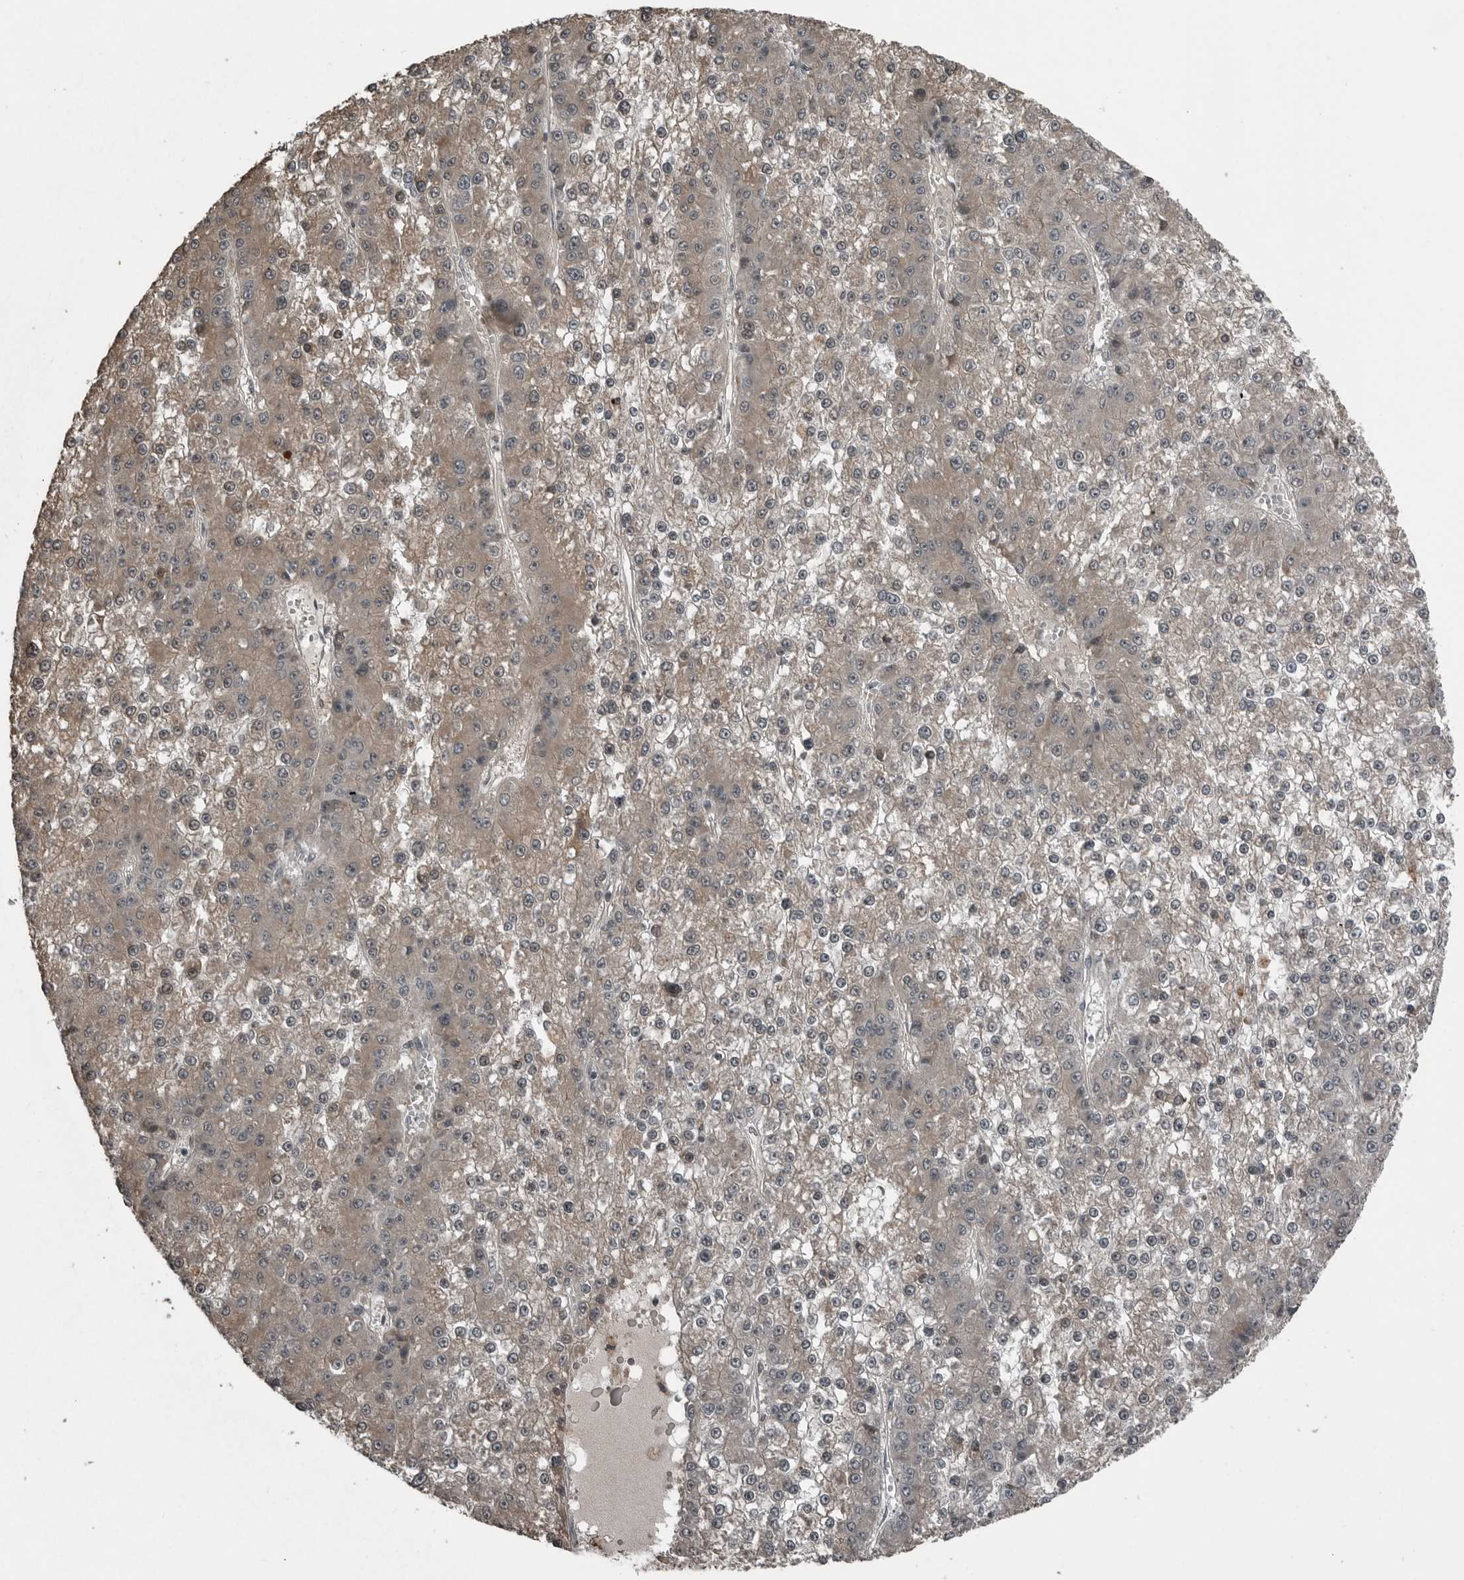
{"staining": {"intensity": "weak", "quantity": "<25%", "location": "cytoplasmic/membranous"}, "tissue": "liver cancer", "cell_type": "Tumor cells", "image_type": "cancer", "snomed": [{"axis": "morphology", "description": "Carcinoma, Hepatocellular, NOS"}, {"axis": "topography", "description": "Liver"}], "caption": "Tumor cells show no significant protein expression in liver cancer (hepatocellular carcinoma).", "gene": "GAK", "patient": {"sex": "female", "age": 73}}